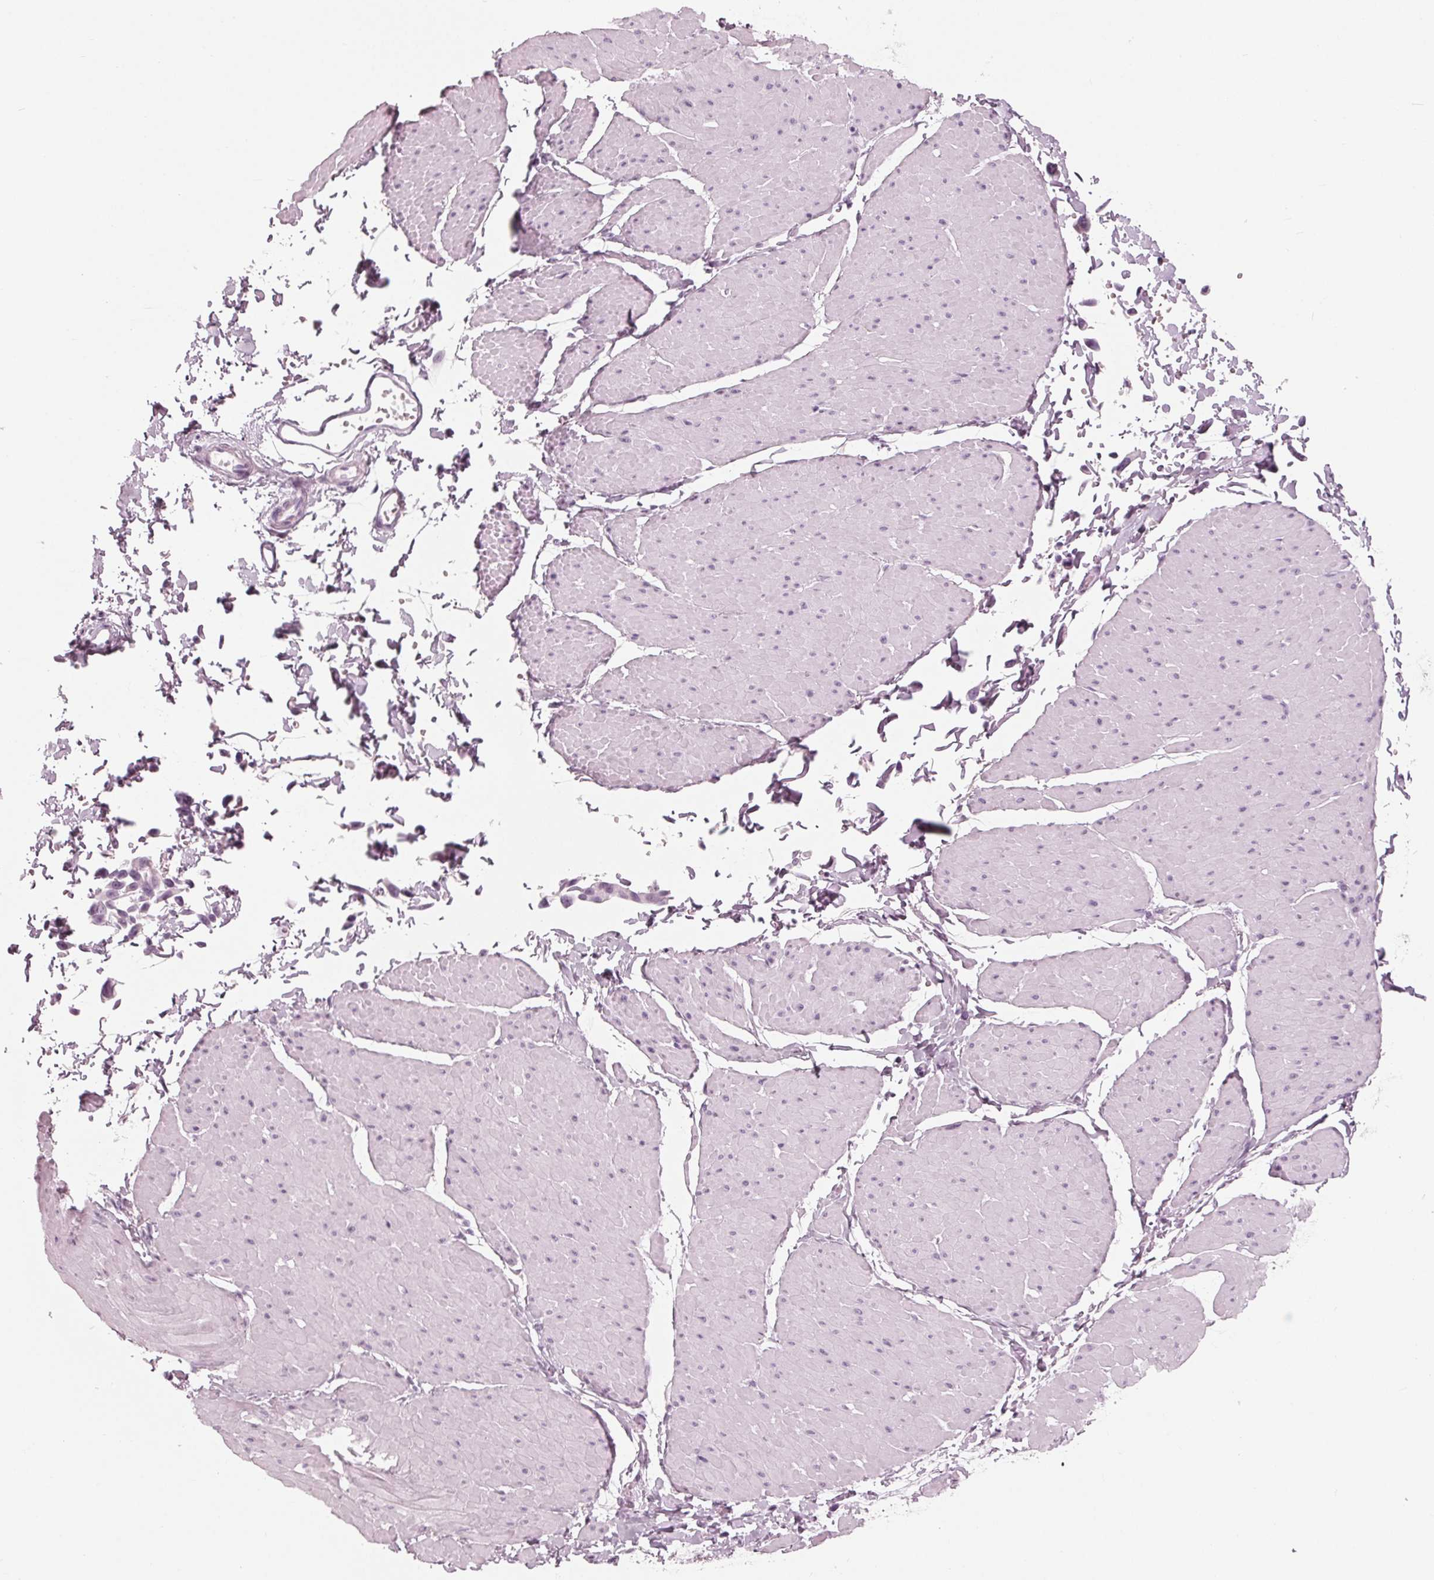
{"staining": {"intensity": "negative", "quantity": "none", "location": "none"}, "tissue": "adipose tissue", "cell_type": "Adipocytes", "image_type": "normal", "snomed": [{"axis": "morphology", "description": "Normal tissue, NOS"}, {"axis": "topography", "description": "Smooth muscle"}, {"axis": "topography", "description": "Peripheral nerve tissue"}], "caption": "The immunohistochemistry photomicrograph has no significant positivity in adipocytes of adipose tissue. (Immunohistochemistry, brightfield microscopy, high magnification).", "gene": "KRT28", "patient": {"sex": "male", "age": 58}}